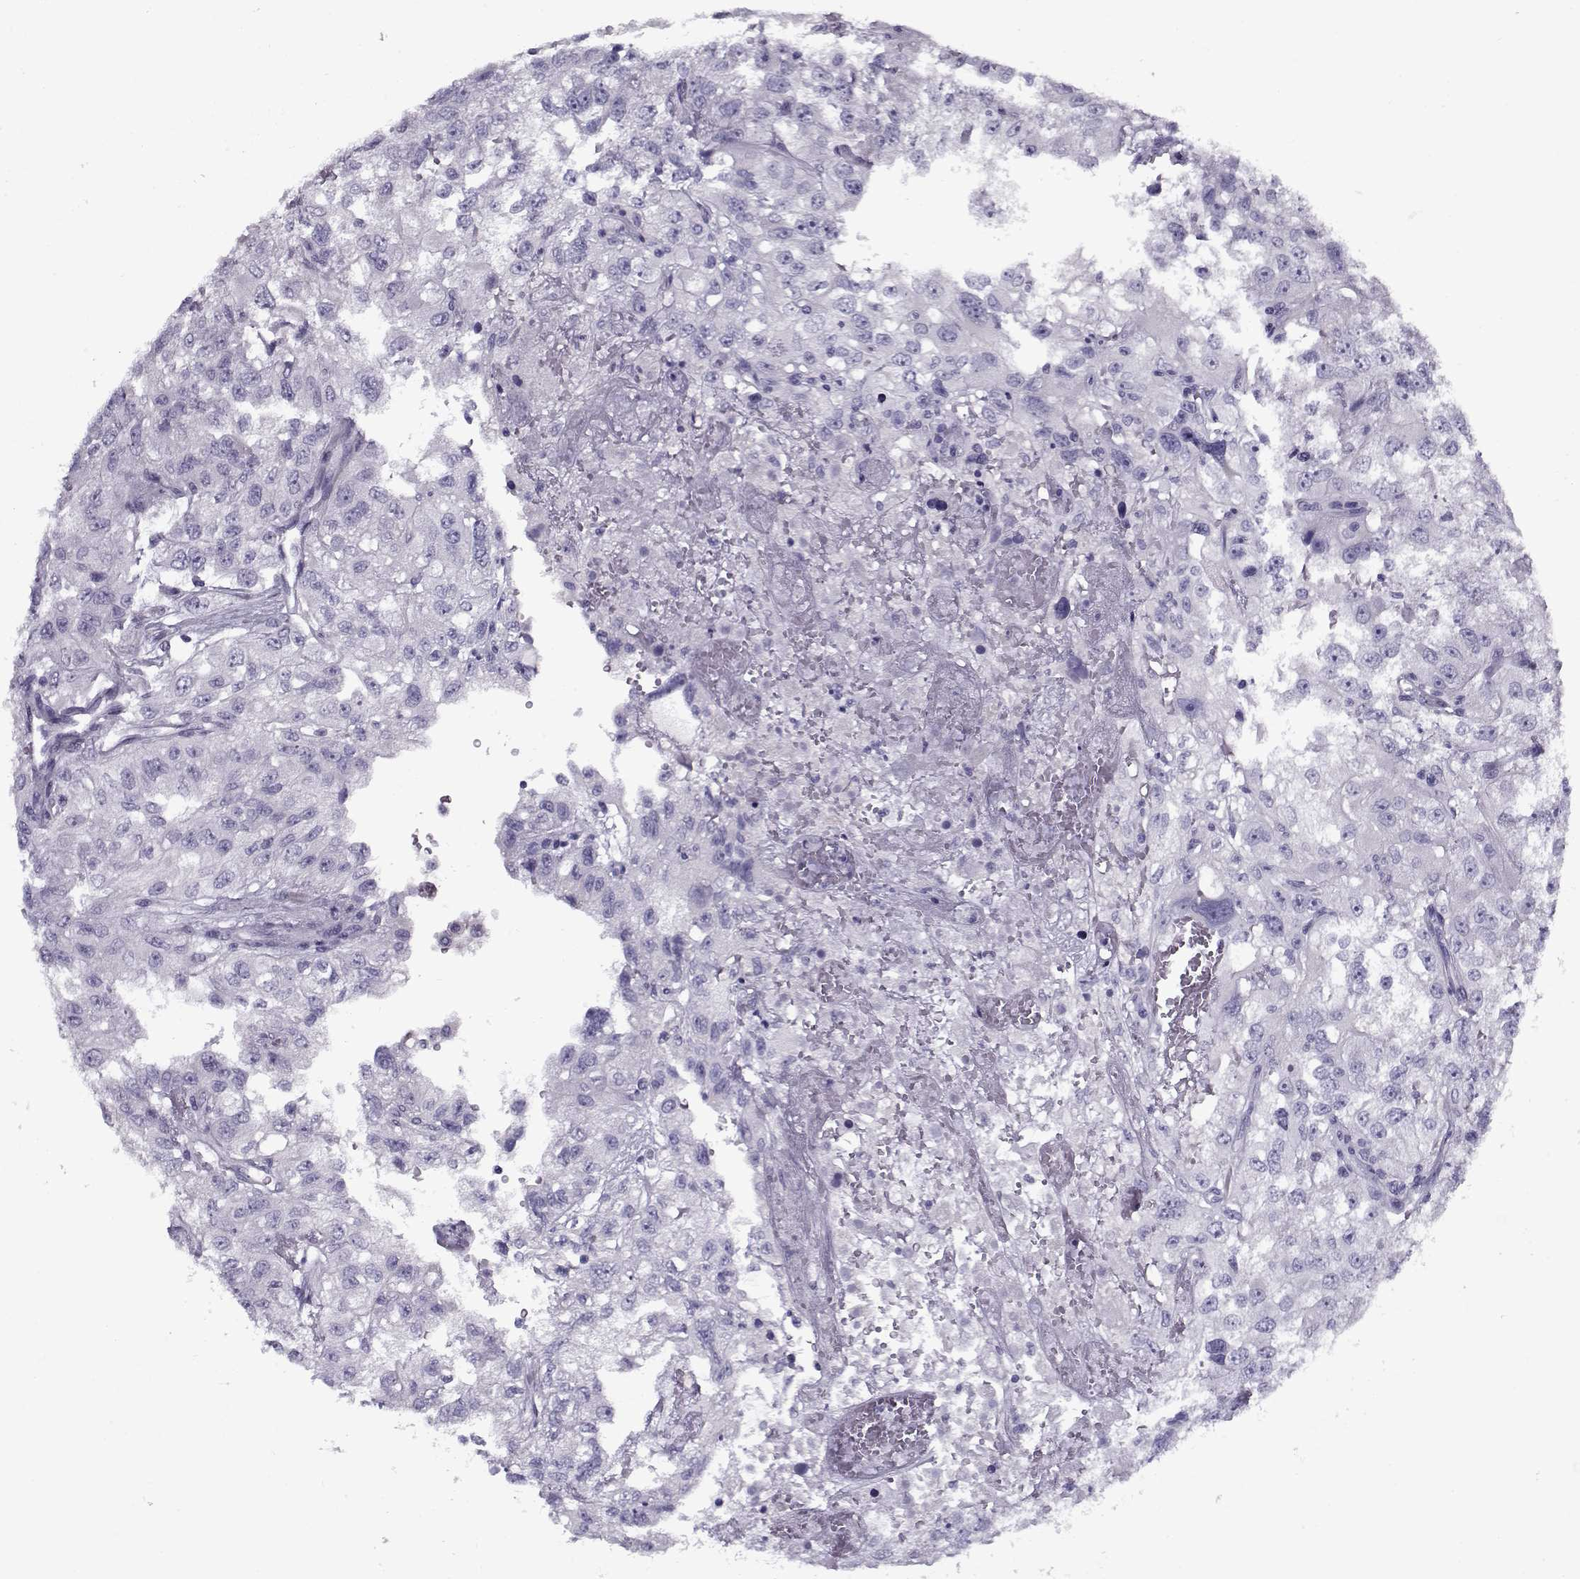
{"staining": {"intensity": "negative", "quantity": "none", "location": "none"}, "tissue": "renal cancer", "cell_type": "Tumor cells", "image_type": "cancer", "snomed": [{"axis": "morphology", "description": "Adenocarcinoma, NOS"}, {"axis": "topography", "description": "Kidney"}], "caption": "Immunohistochemistry of renal cancer exhibits no staining in tumor cells.", "gene": "GAGE2A", "patient": {"sex": "male", "age": 64}}